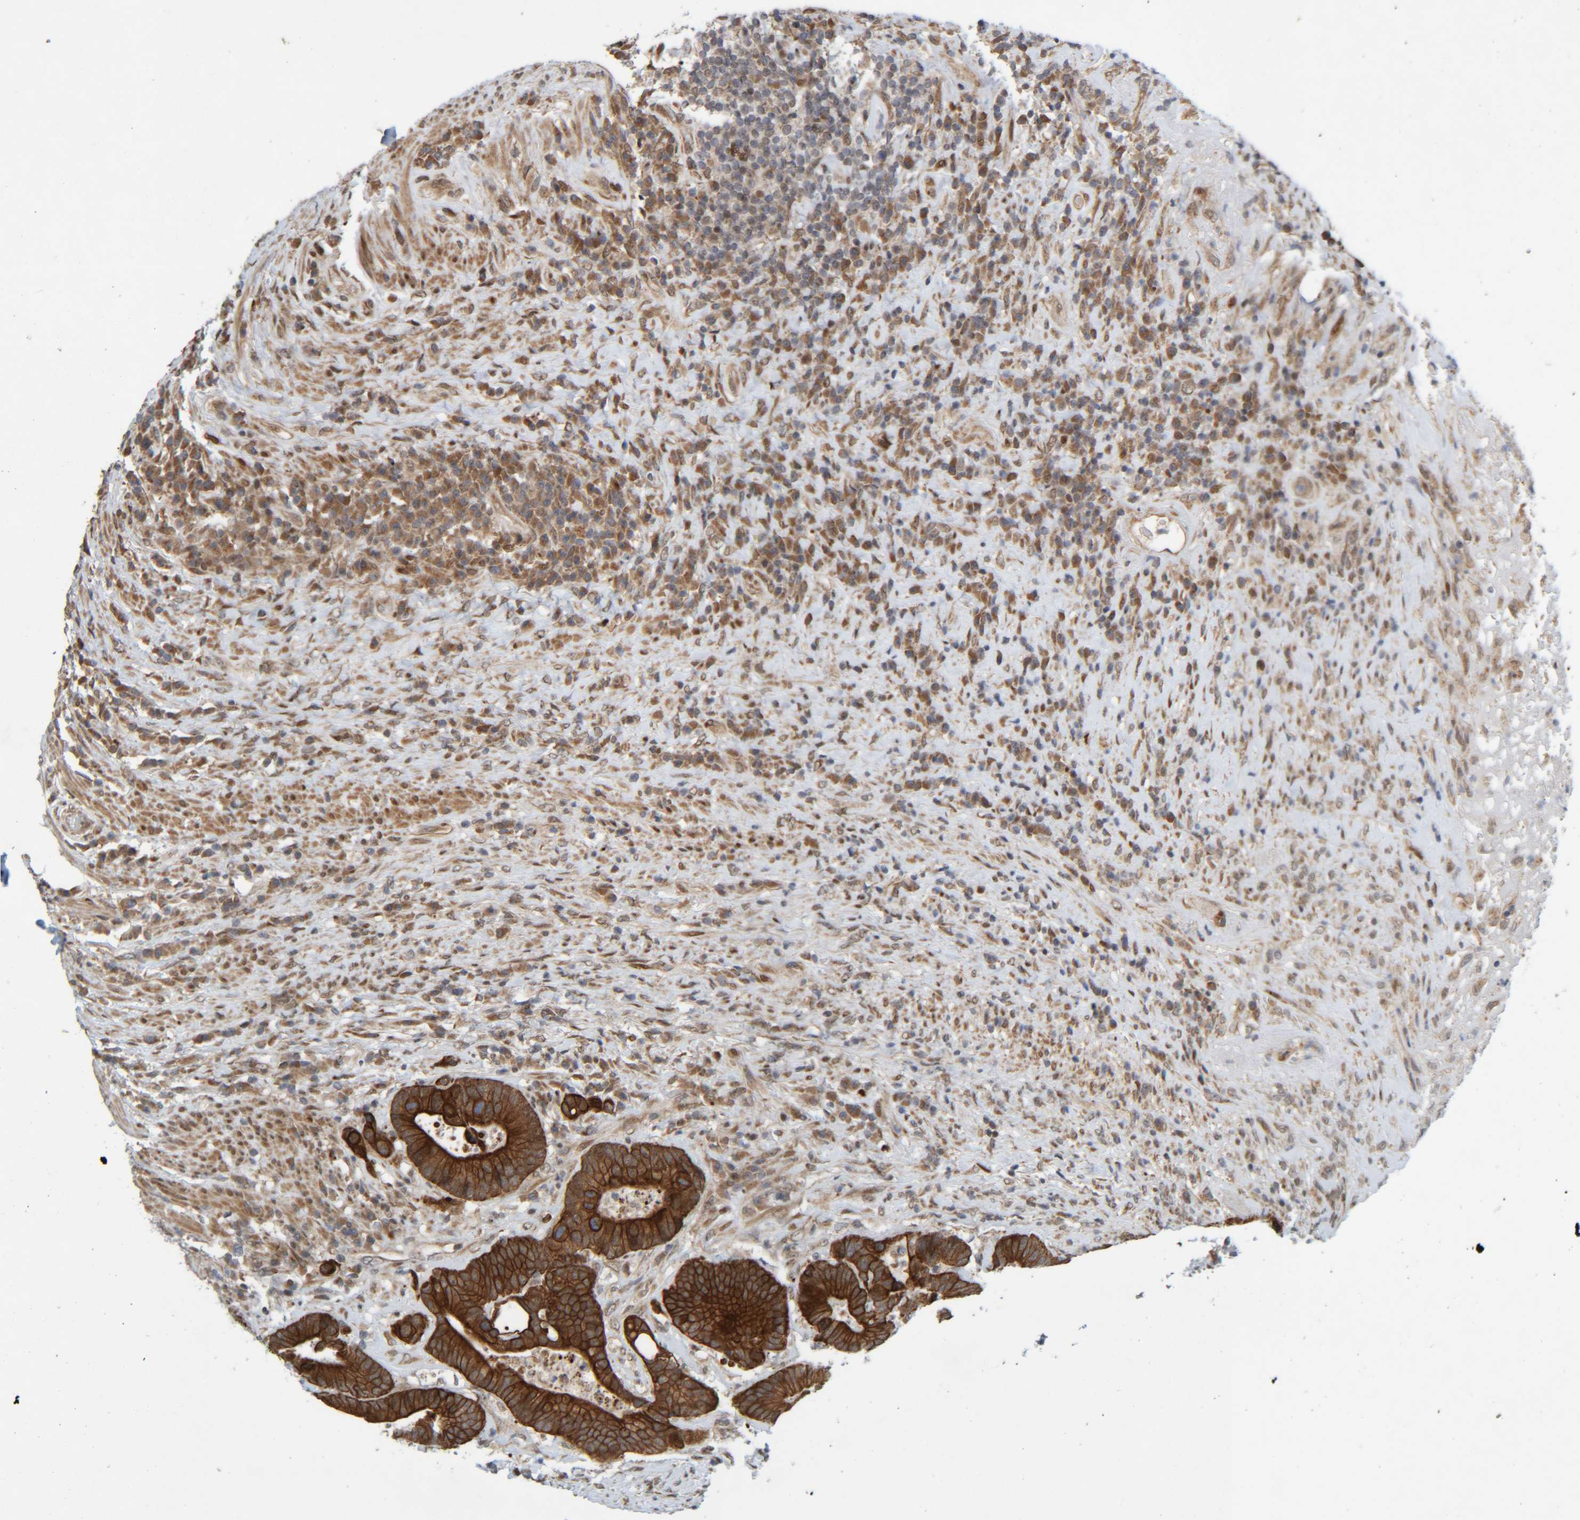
{"staining": {"intensity": "strong", "quantity": ">75%", "location": "cytoplasmic/membranous"}, "tissue": "colorectal cancer", "cell_type": "Tumor cells", "image_type": "cancer", "snomed": [{"axis": "morphology", "description": "Adenocarcinoma, NOS"}, {"axis": "topography", "description": "Rectum"}], "caption": "This histopathology image demonstrates colorectal cancer stained with IHC to label a protein in brown. The cytoplasmic/membranous of tumor cells show strong positivity for the protein. Nuclei are counter-stained blue.", "gene": "CCDC57", "patient": {"sex": "female", "age": 89}}